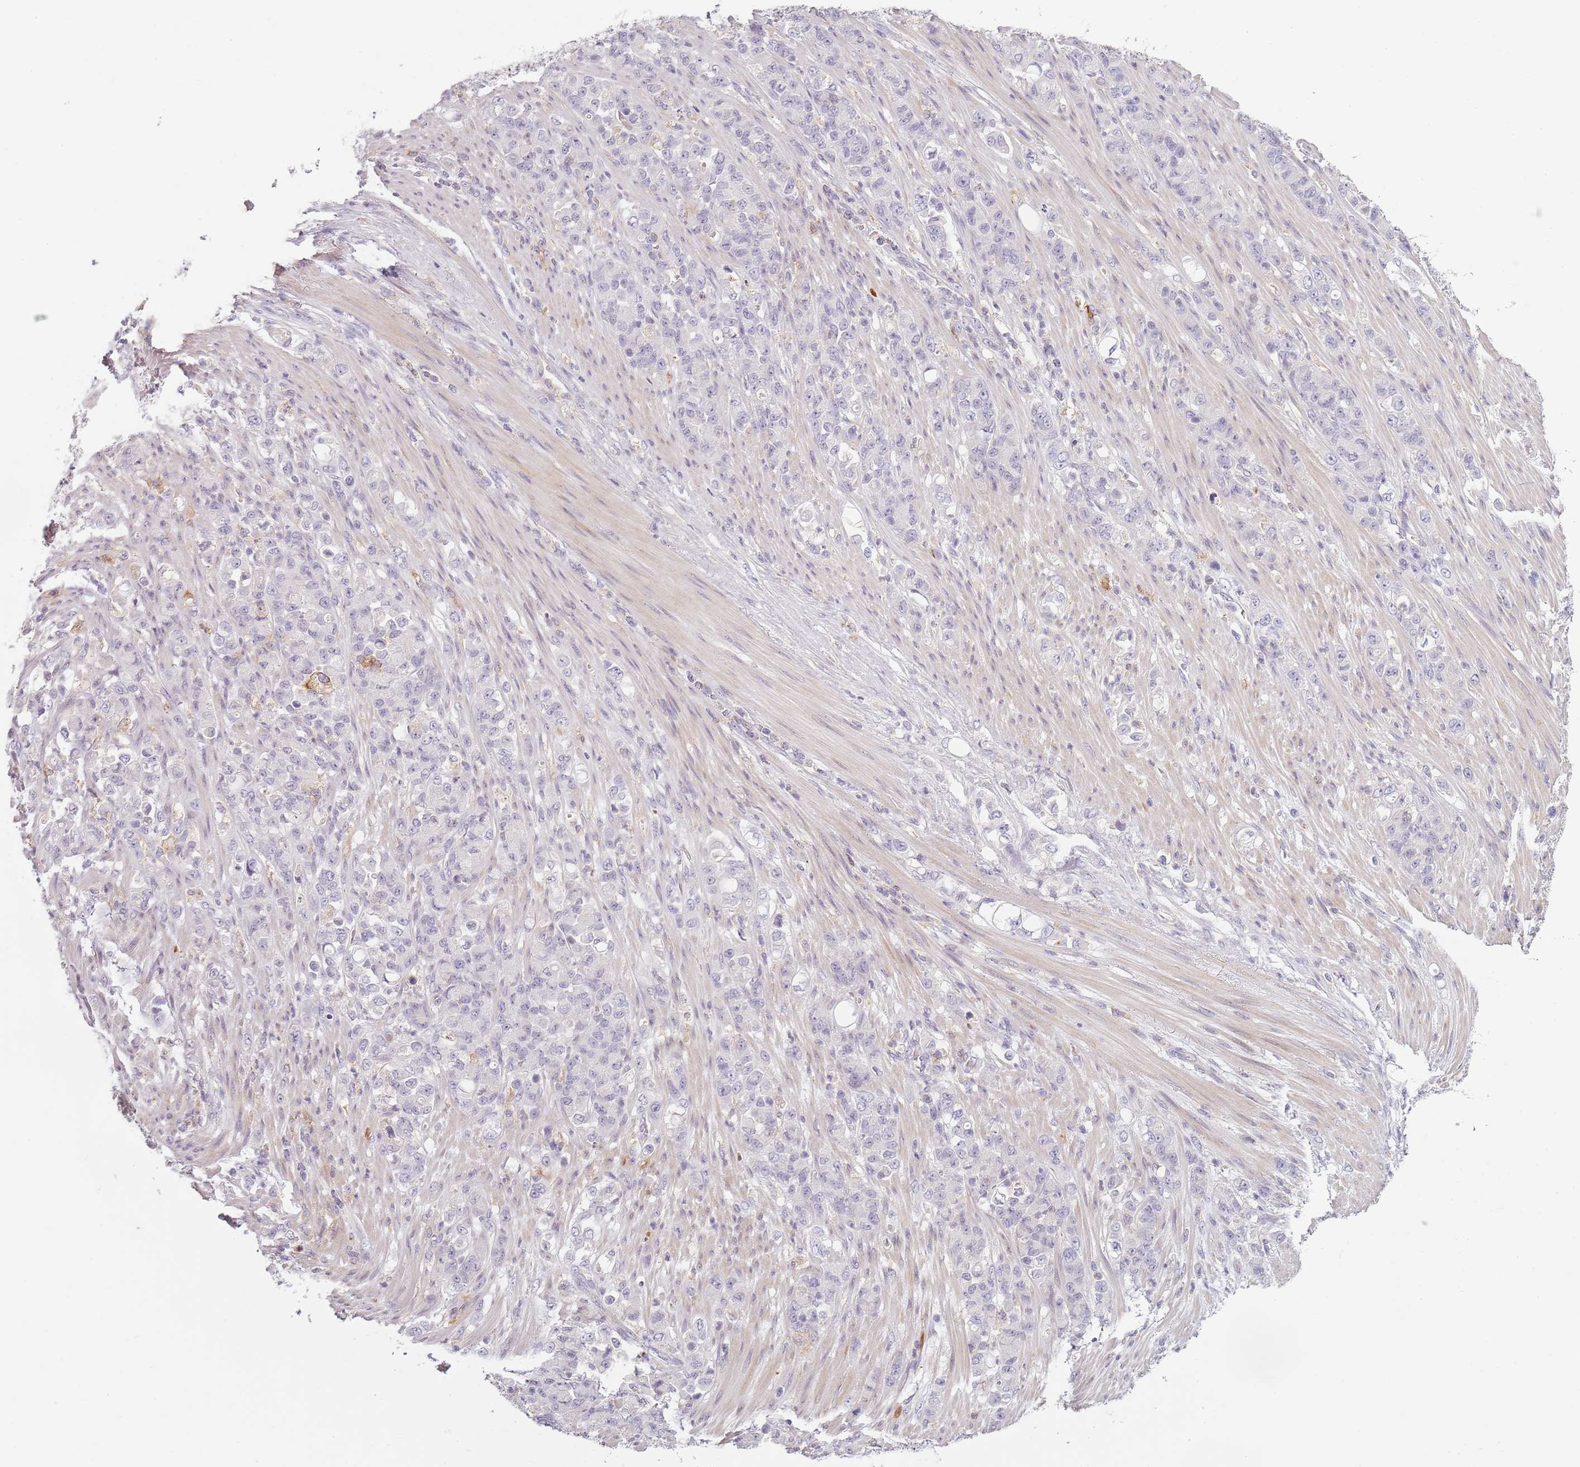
{"staining": {"intensity": "negative", "quantity": "none", "location": "none"}, "tissue": "stomach cancer", "cell_type": "Tumor cells", "image_type": "cancer", "snomed": [{"axis": "morphology", "description": "Normal tissue, NOS"}, {"axis": "morphology", "description": "Adenocarcinoma, NOS"}, {"axis": "topography", "description": "Stomach"}], "caption": "An image of adenocarcinoma (stomach) stained for a protein reveals no brown staining in tumor cells. (Stains: DAB (3,3'-diaminobenzidine) immunohistochemistry (IHC) with hematoxylin counter stain, Microscopy: brightfield microscopy at high magnification).", "gene": "CC2D2B", "patient": {"sex": "female", "age": 79}}